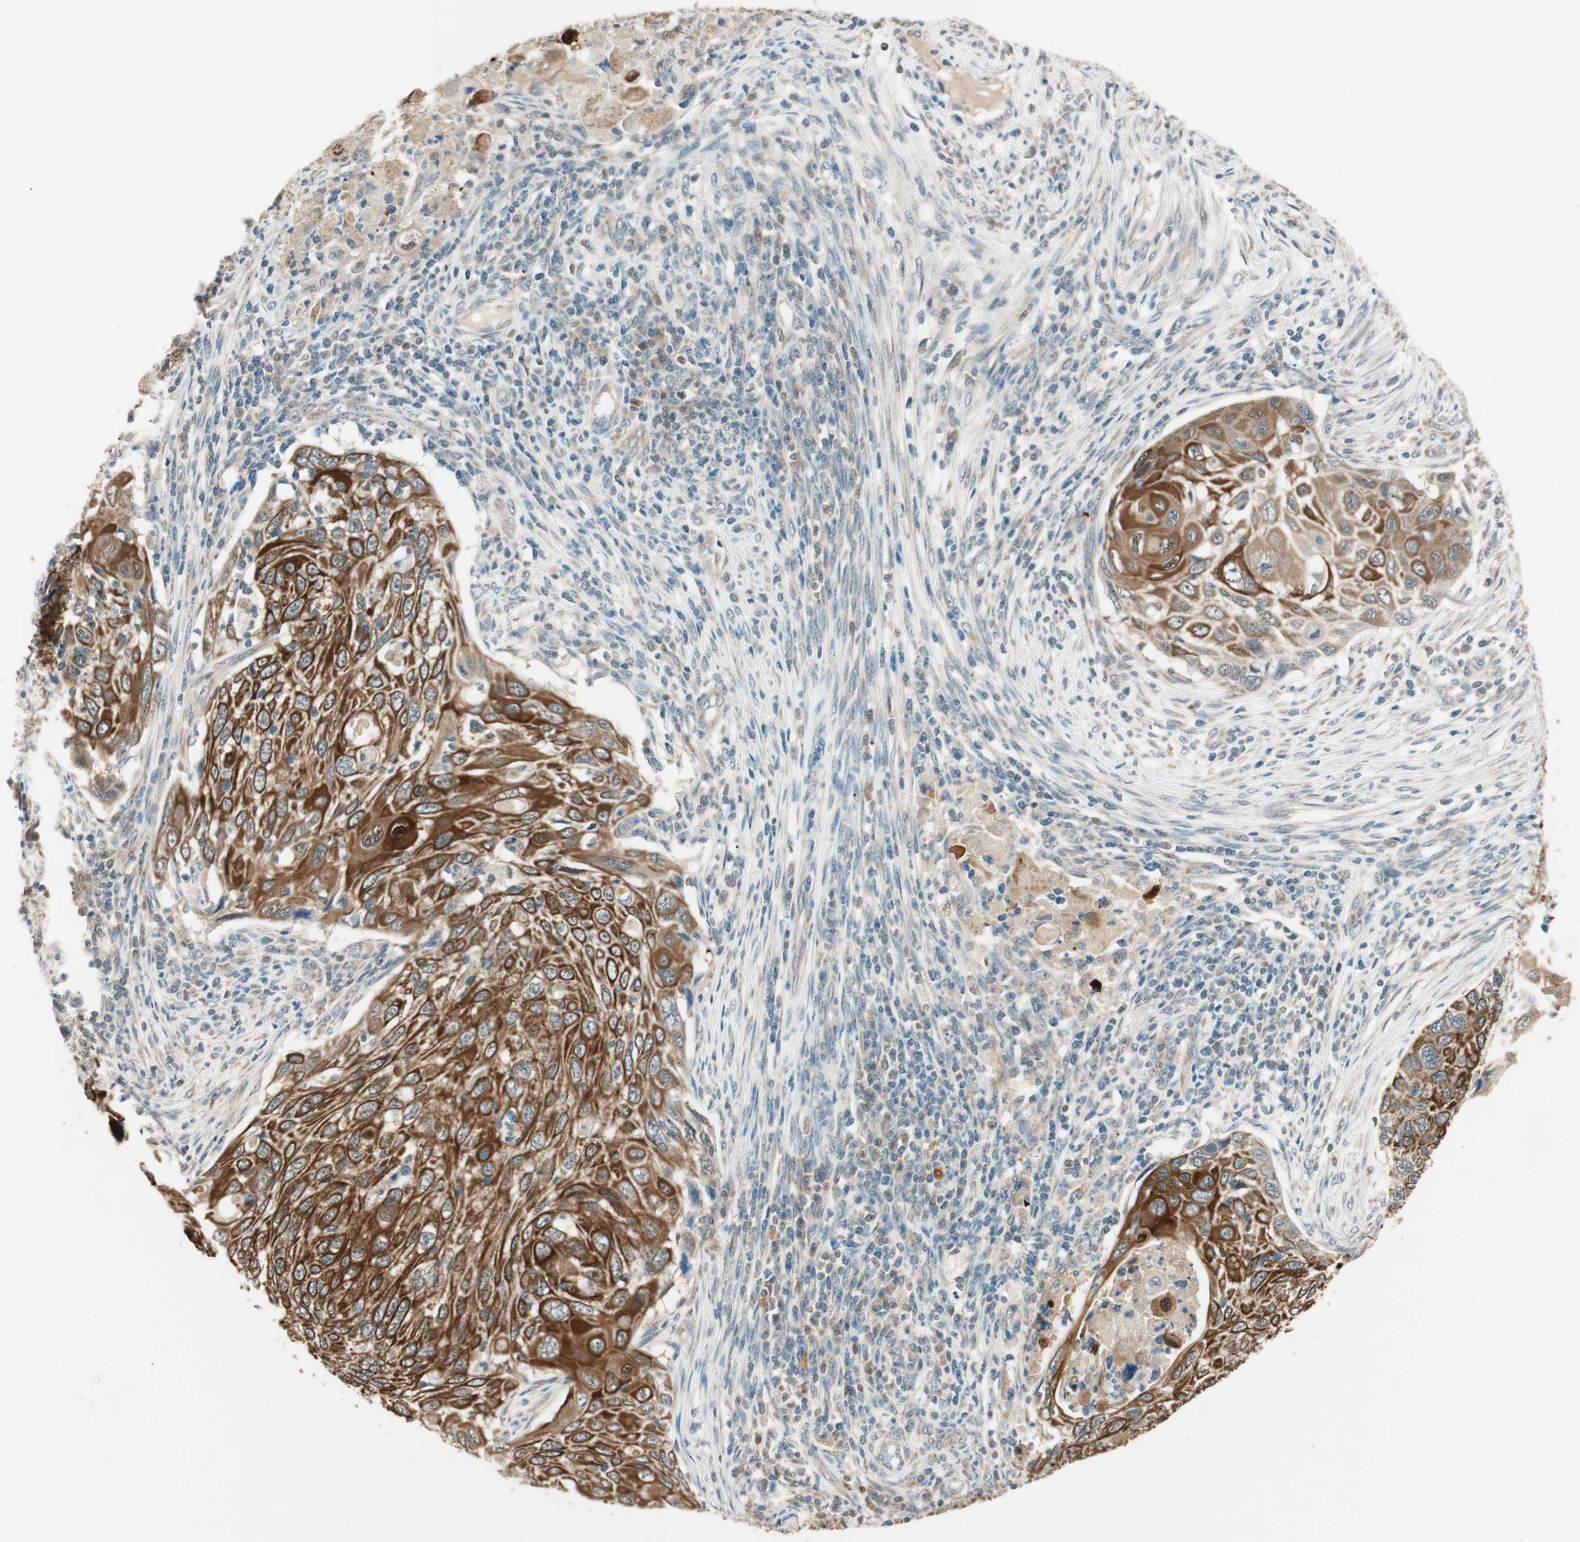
{"staining": {"intensity": "strong", "quantity": ">75%", "location": "cytoplasmic/membranous"}, "tissue": "cervical cancer", "cell_type": "Tumor cells", "image_type": "cancer", "snomed": [{"axis": "morphology", "description": "Squamous cell carcinoma, NOS"}, {"axis": "topography", "description": "Cervix"}], "caption": "DAB (3,3'-diaminobenzidine) immunohistochemical staining of squamous cell carcinoma (cervical) reveals strong cytoplasmic/membranous protein staining in about >75% of tumor cells.", "gene": "TRIM21", "patient": {"sex": "female", "age": 70}}